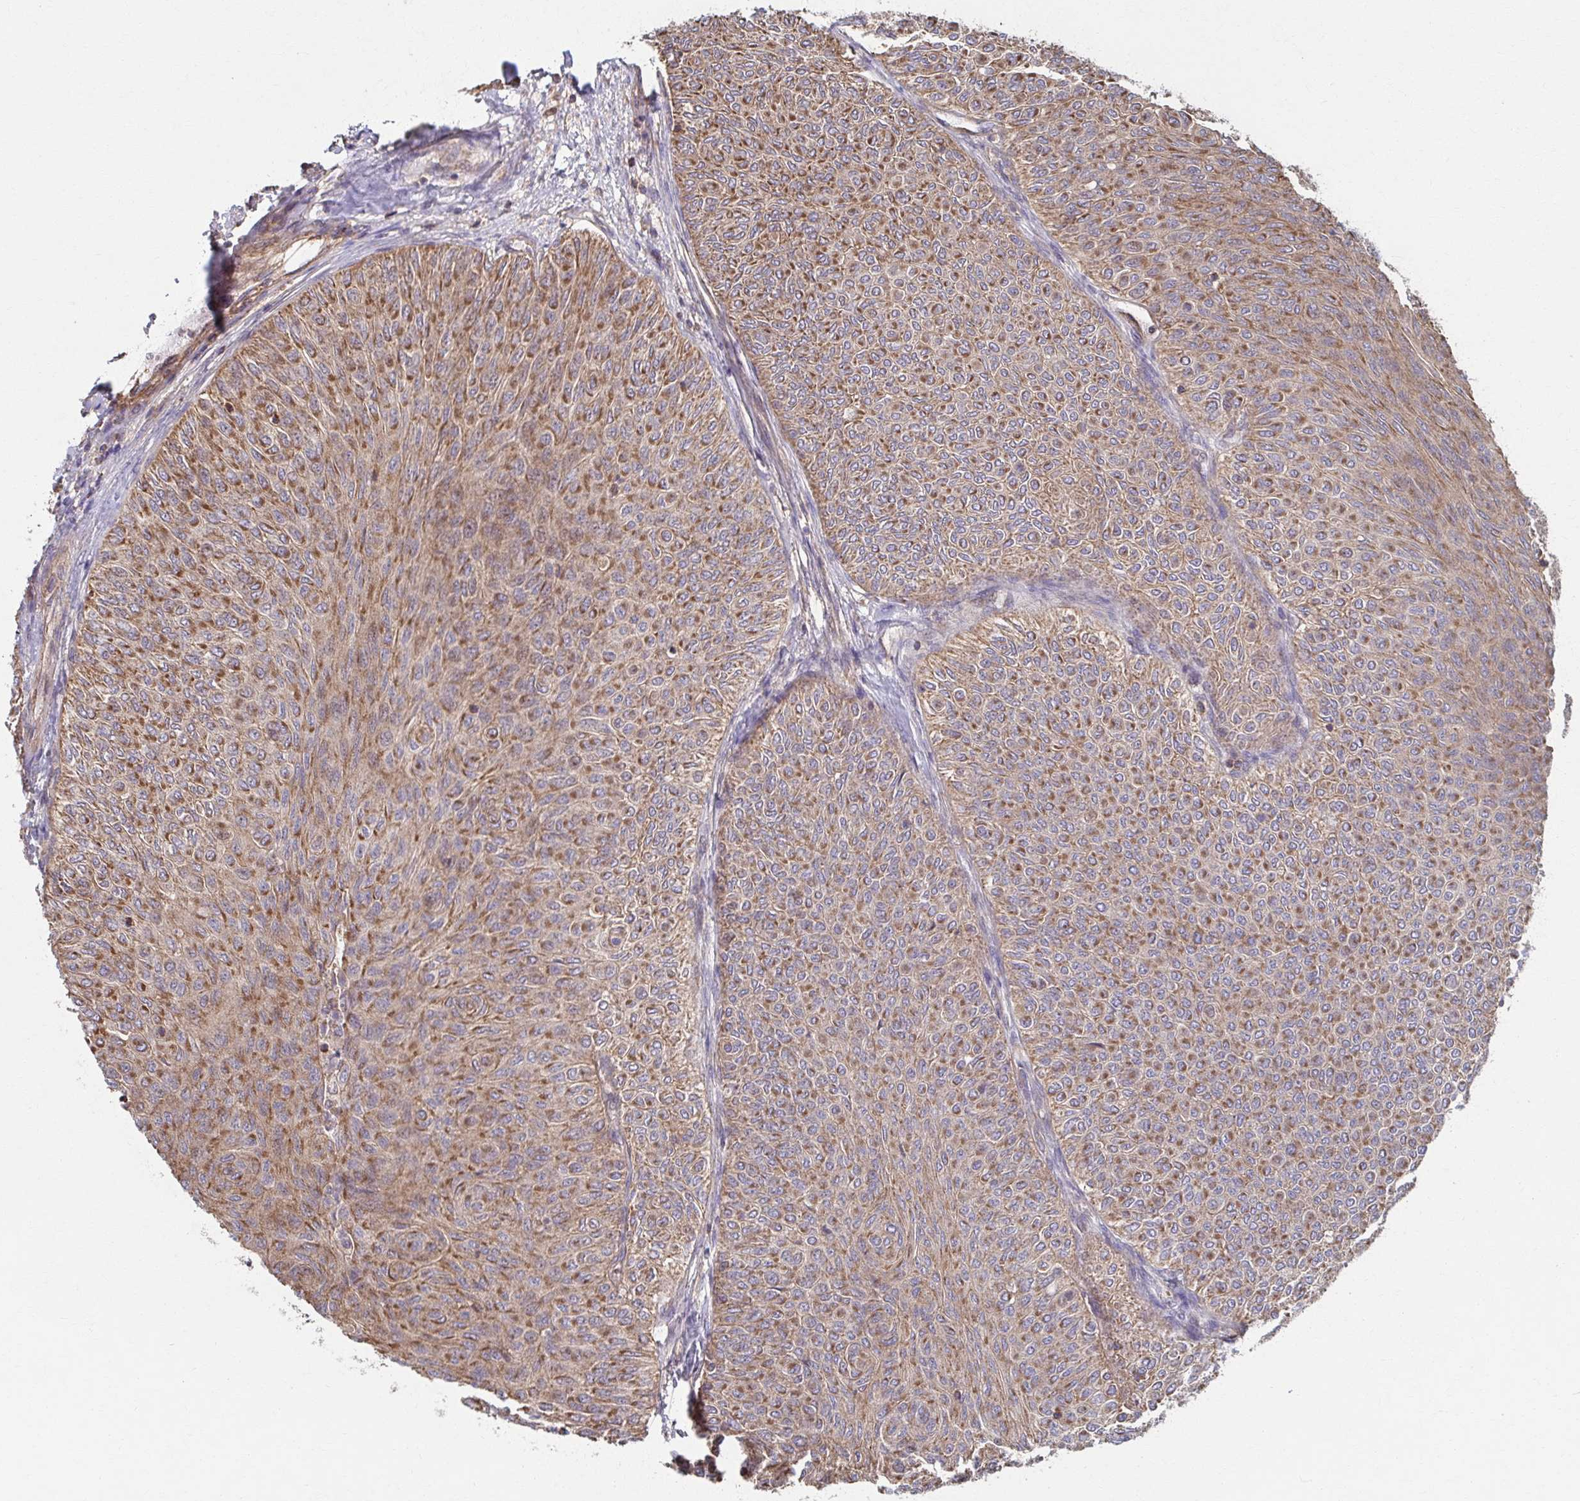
{"staining": {"intensity": "moderate", "quantity": ">75%", "location": "cytoplasmic/membranous"}, "tissue": "urothelial cancer", "cell_type": "Tumor cells", "image_type": "cancer", "snomed": [{"axis": "morphology", "description": "Urothelial carcinoma, Low grade"}, {"axis": "topography", "description": "Urinary bladder"}], "caption": "IHC (DAB) staining of urothelial carcinoma (low-grade) shows moderate cytoplasmic/membranous protein expression in about >75% of tumor cells. (DAB (3,3'-diaminobenzidine) = brown stain, brightfield microscopy at high magnification).", "gene": "KLHL34", "patient": {"sex": "male", "age": 78}}